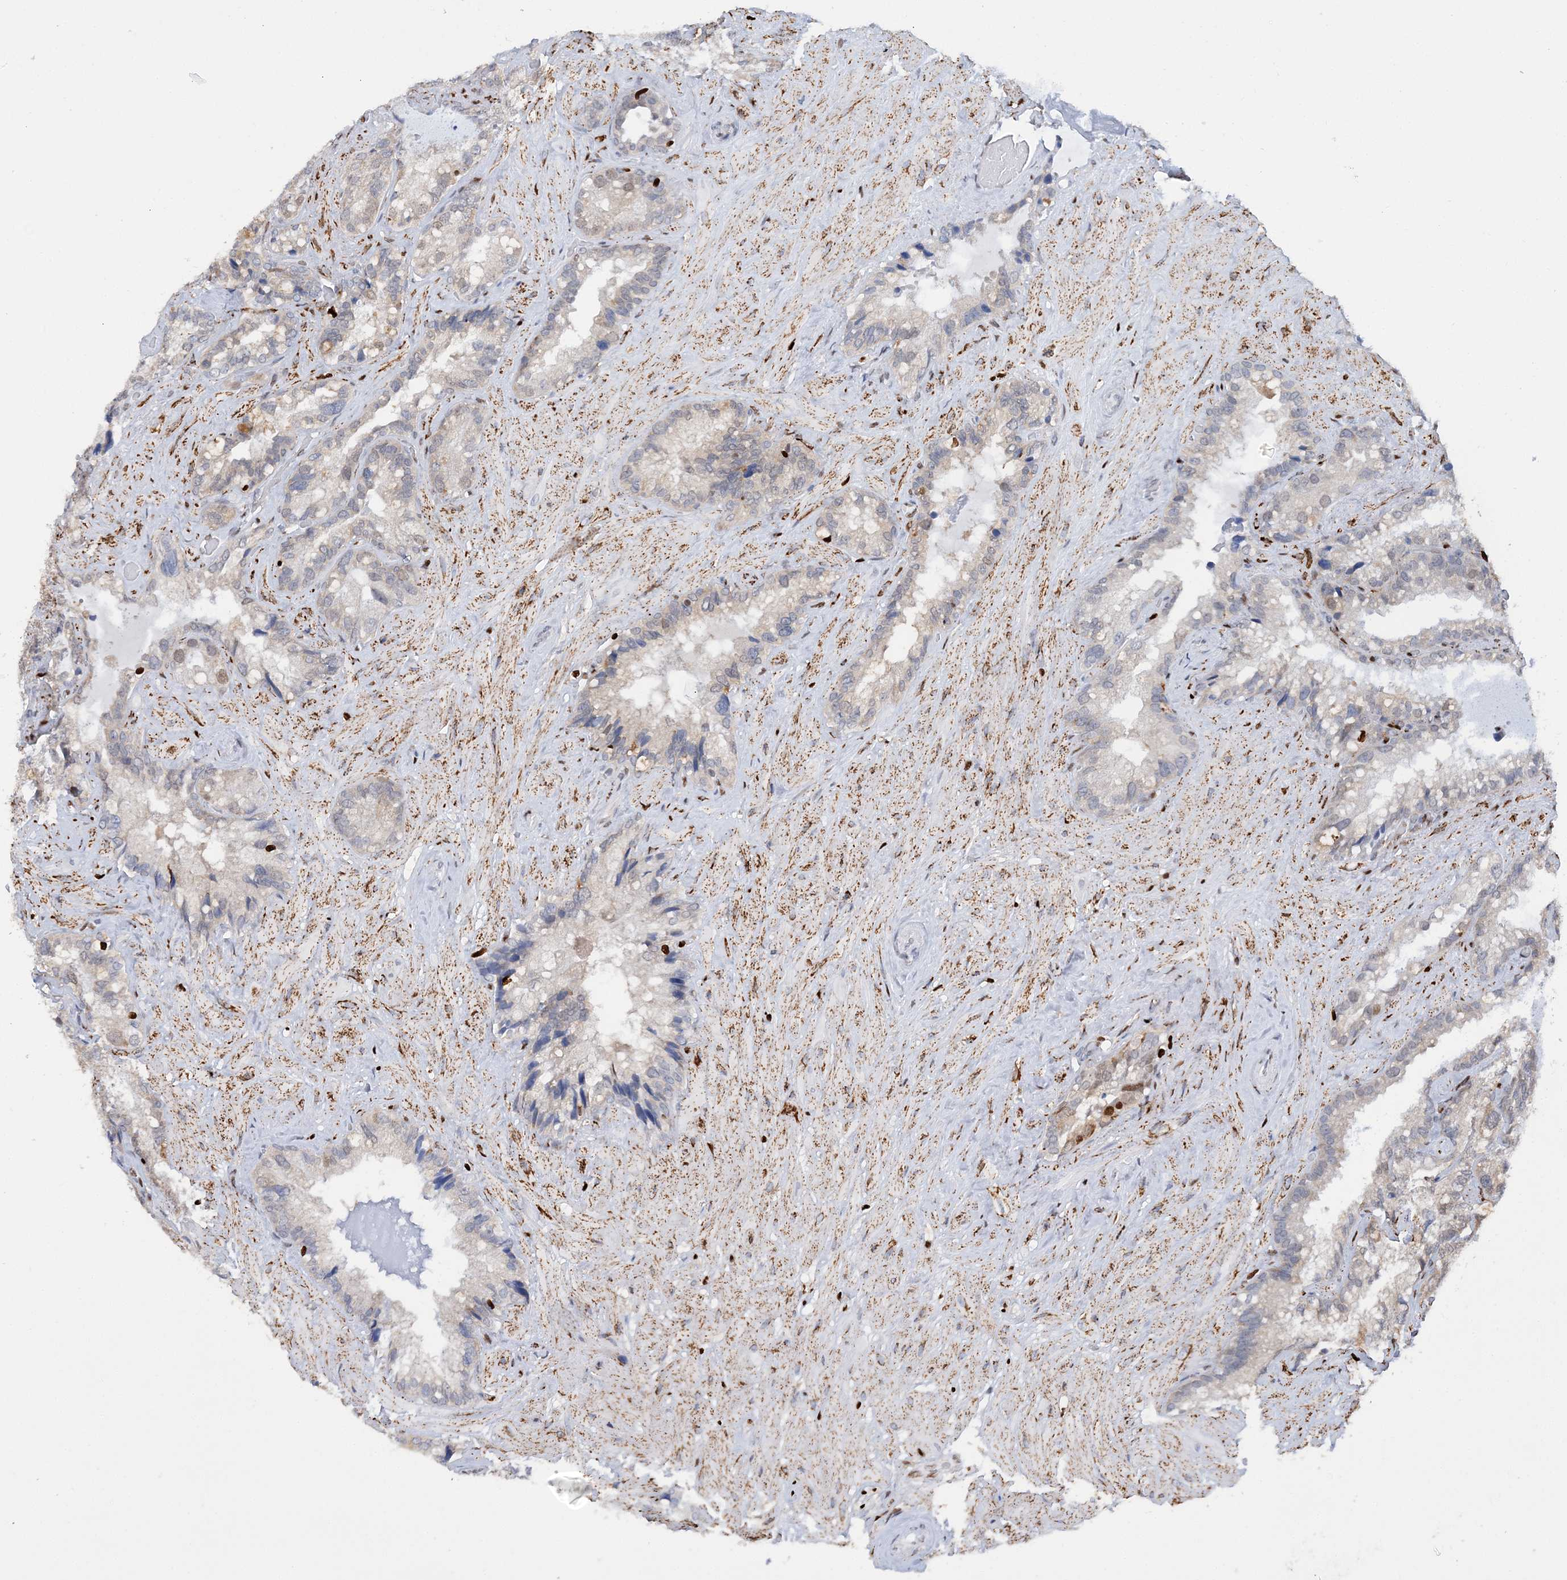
{"staining": {"intensity": "weak", "quantity": "<25%", "location": "nuclear"}, "tissue": "seminal vesicle", "cell_type": "Glandular cells", "image_type": "normal", "snomed": [{"axis": "morphology", "description": "Normal tissue, NOS"}, {"axis": "topography", "description": "Prostate"}, {"axis": "topography", "description": "Seminal veicle"}], "caption": "The IHC micrograph has no significant positivity in glandular cells of seminal vesicle. (DAB IHC, high magnification).", "gene": "NIT2", "patient": {"sex": "male", "age": 68}}